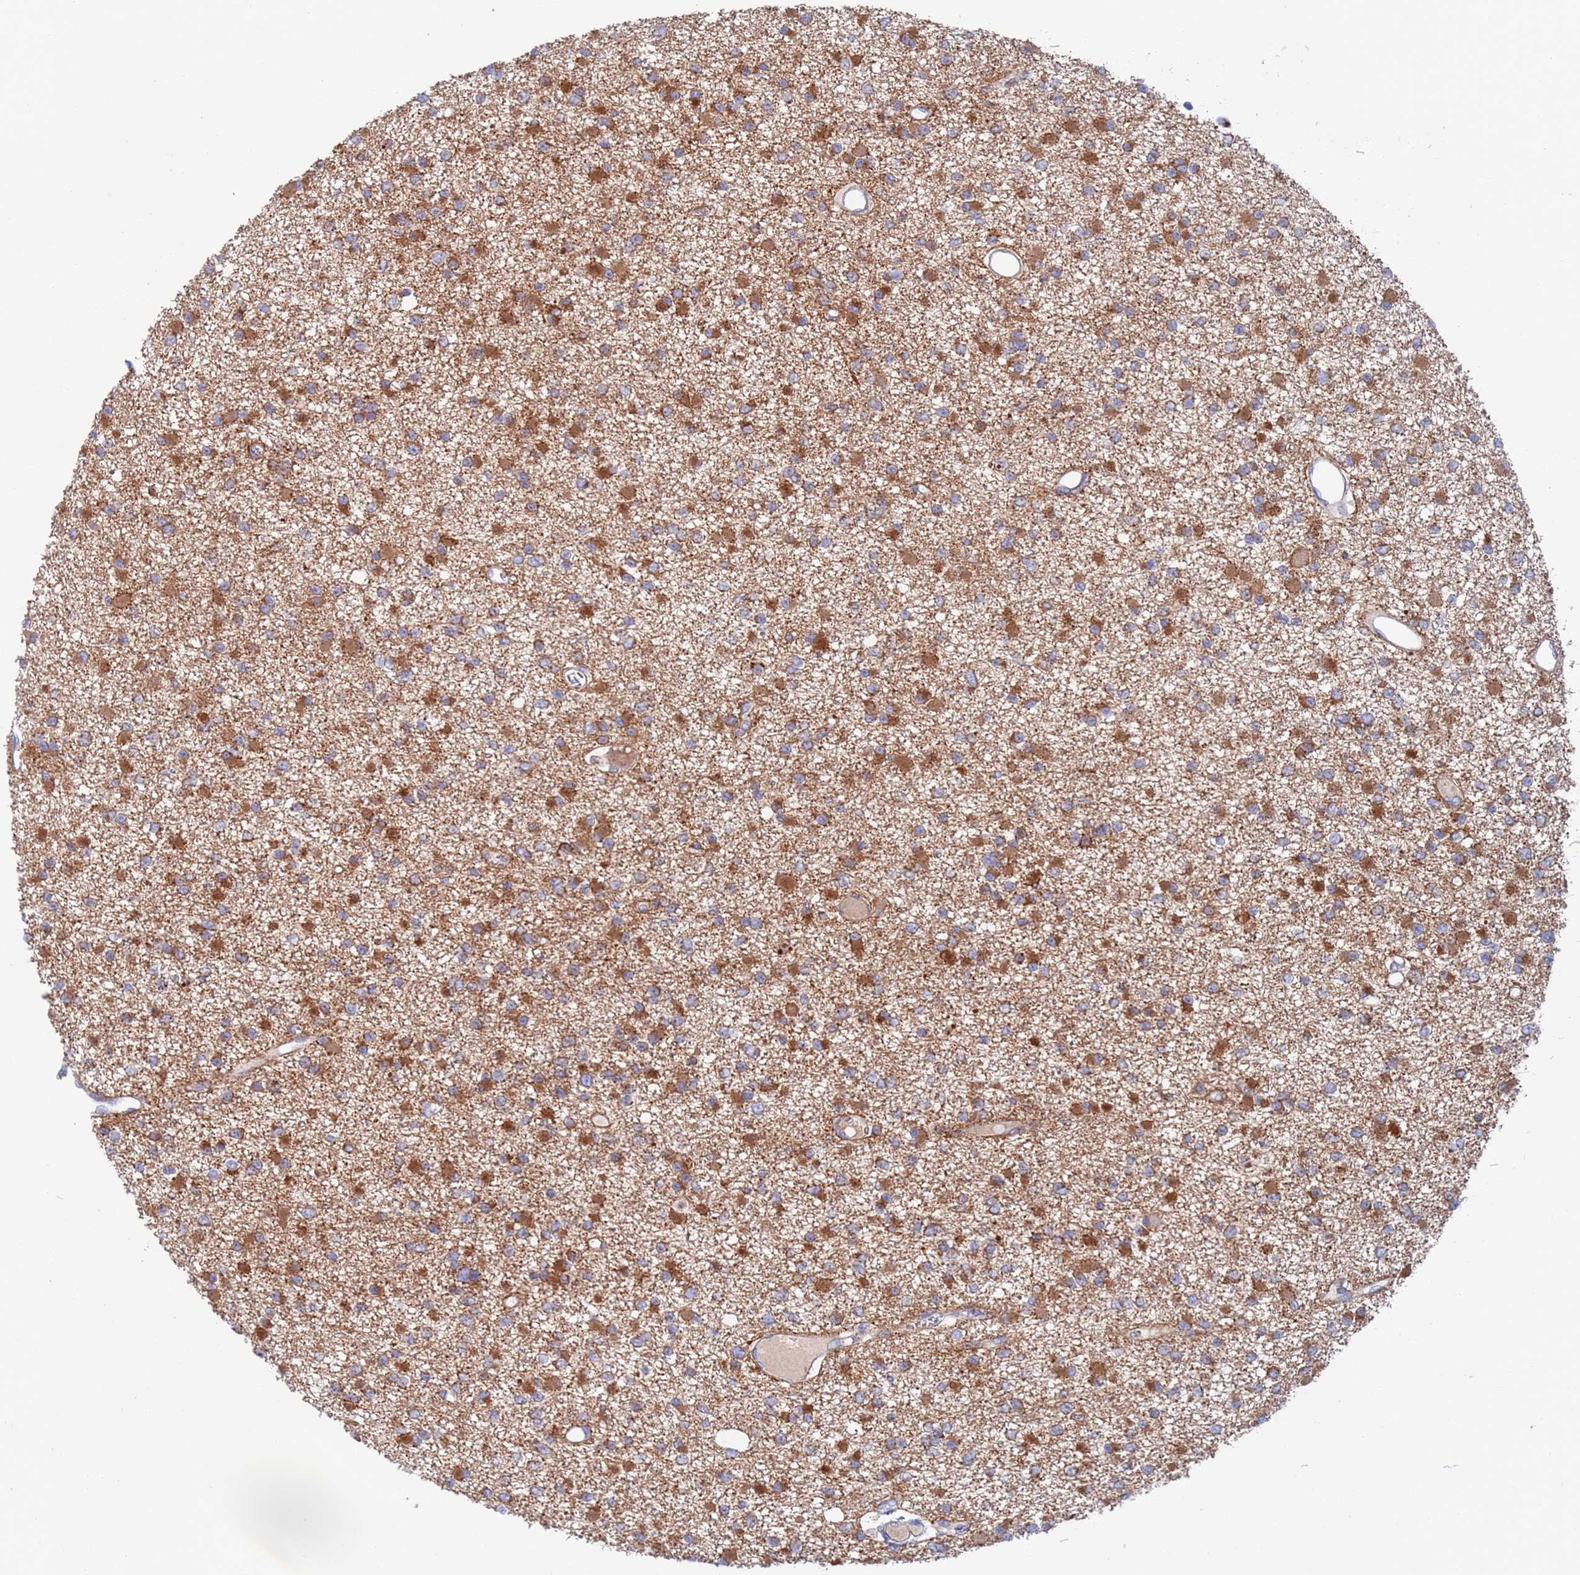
{"staining": {"intensity": "moderate", "quantity": ">75%", "location": "cytoplasmic/membranous"}, "tissue": "glioma", "cell_type": "Tumor cells", "image_type": "cancer", "snomed": [{"axis": "morphology", "description": "Glioma, malignant, Low grade"}, {"axis": "topography", "description": "Brain"}], "caption": "IHC image of neoplastic tissue: low-grade glioma (malignant) stained using immunohistochemistry (IHC) demonstrates medium levels of moderate protein expression localized specifically in the cytoplasmic/membranous of tumor cells, appearing as a cytoplasmic/membranous brown color.", "gene": "CHCHD6", "patient": {"sex": "female", "age": 22}}